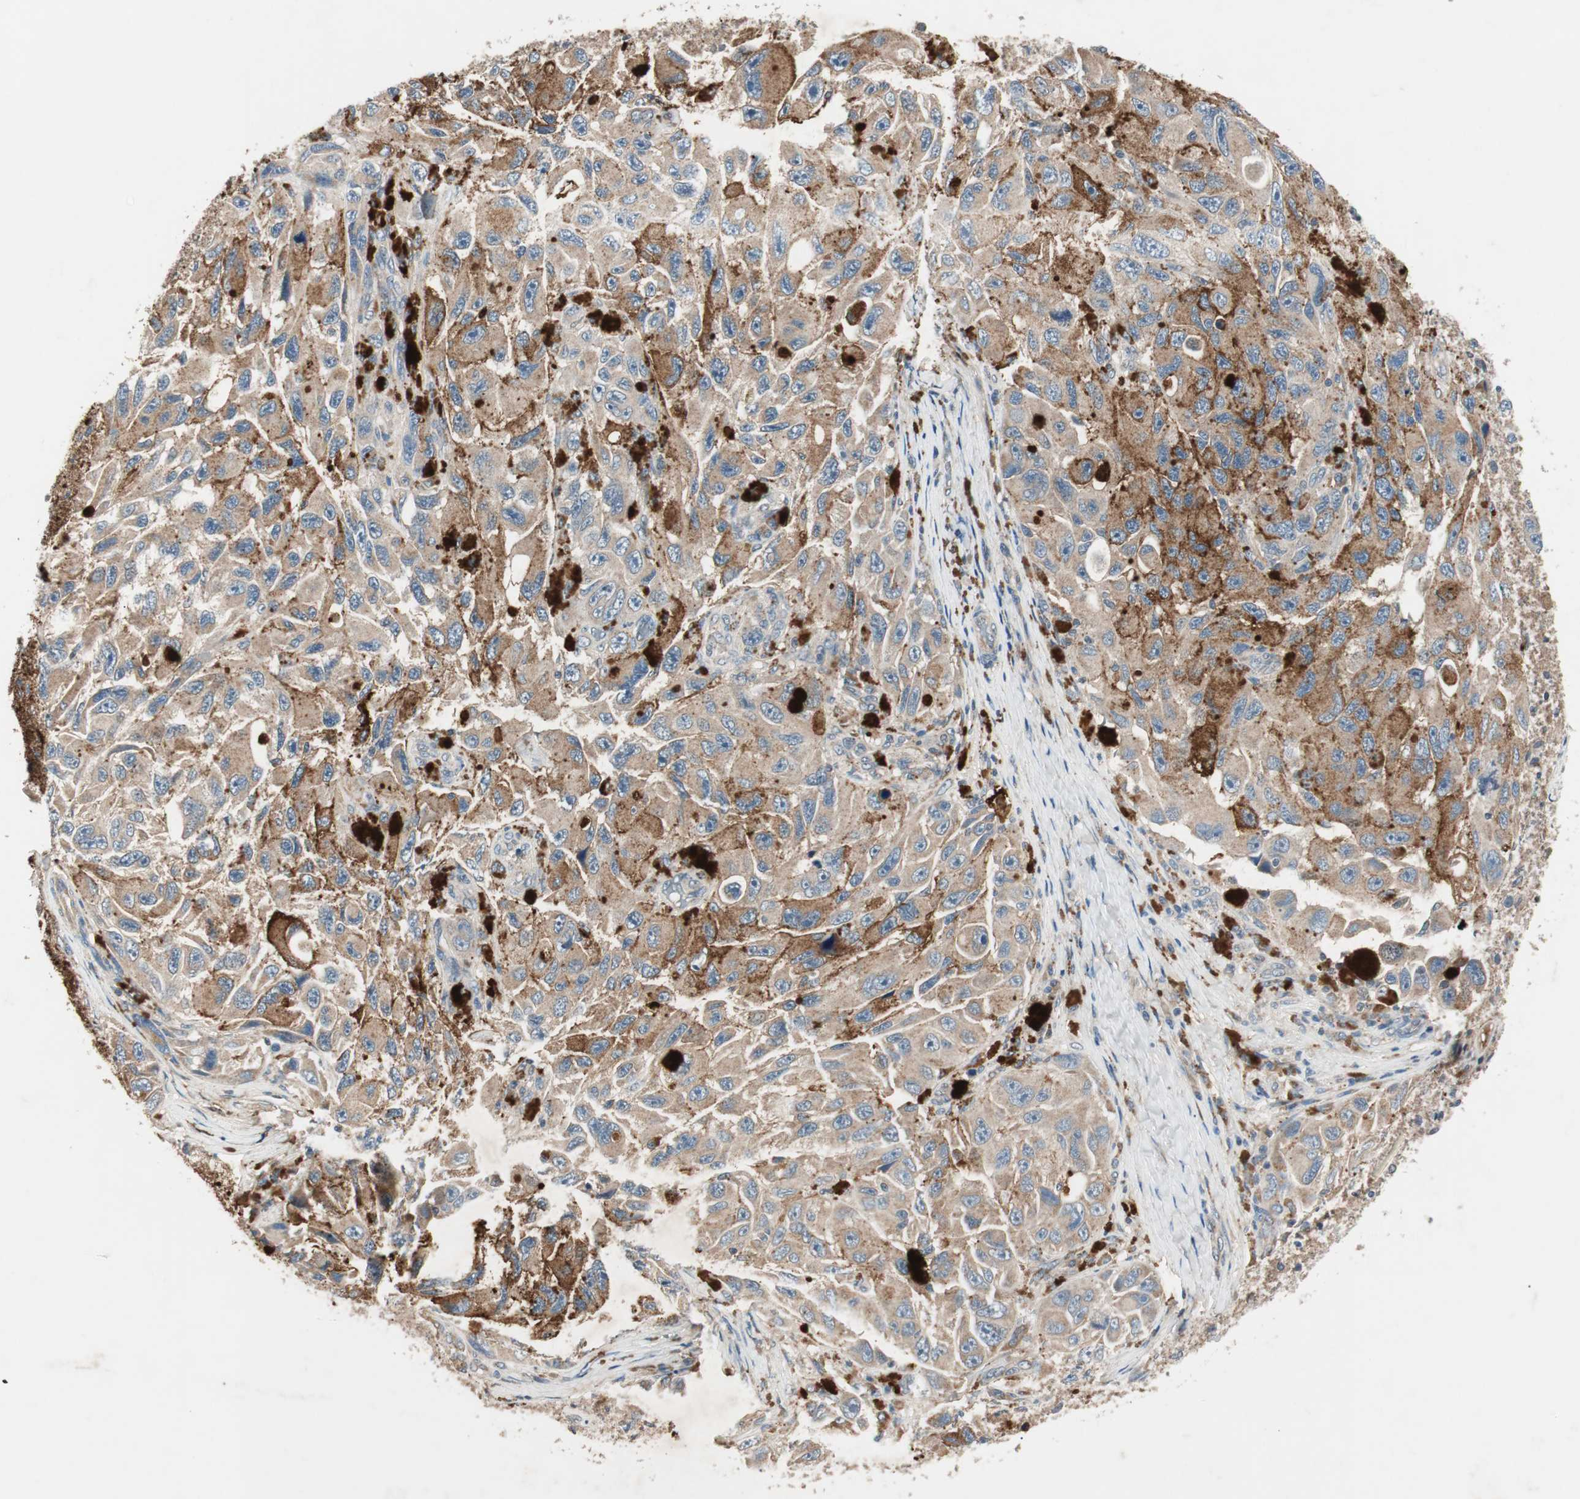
{"staining": {"intensity": "weak", "quantity": ">75%", "location": "cytoplasmic/membranous"}, "tissue": "melanoma", "cell_type": "Tumor cells", "image_type": "cancer", "snomed": [{"axis": "morphology", "description": "Malignant melanoma, NOS"}, {"axis": "topography", "description": "Skin"}], "caption": "Approximately >75% of tumor cells in human melanoma show weak cytoplasmic/membranous protein staining as visualized by brown immunohistochemical staining.", "gene": "HPN", "patient": {"sex": "female", "age": 73}}